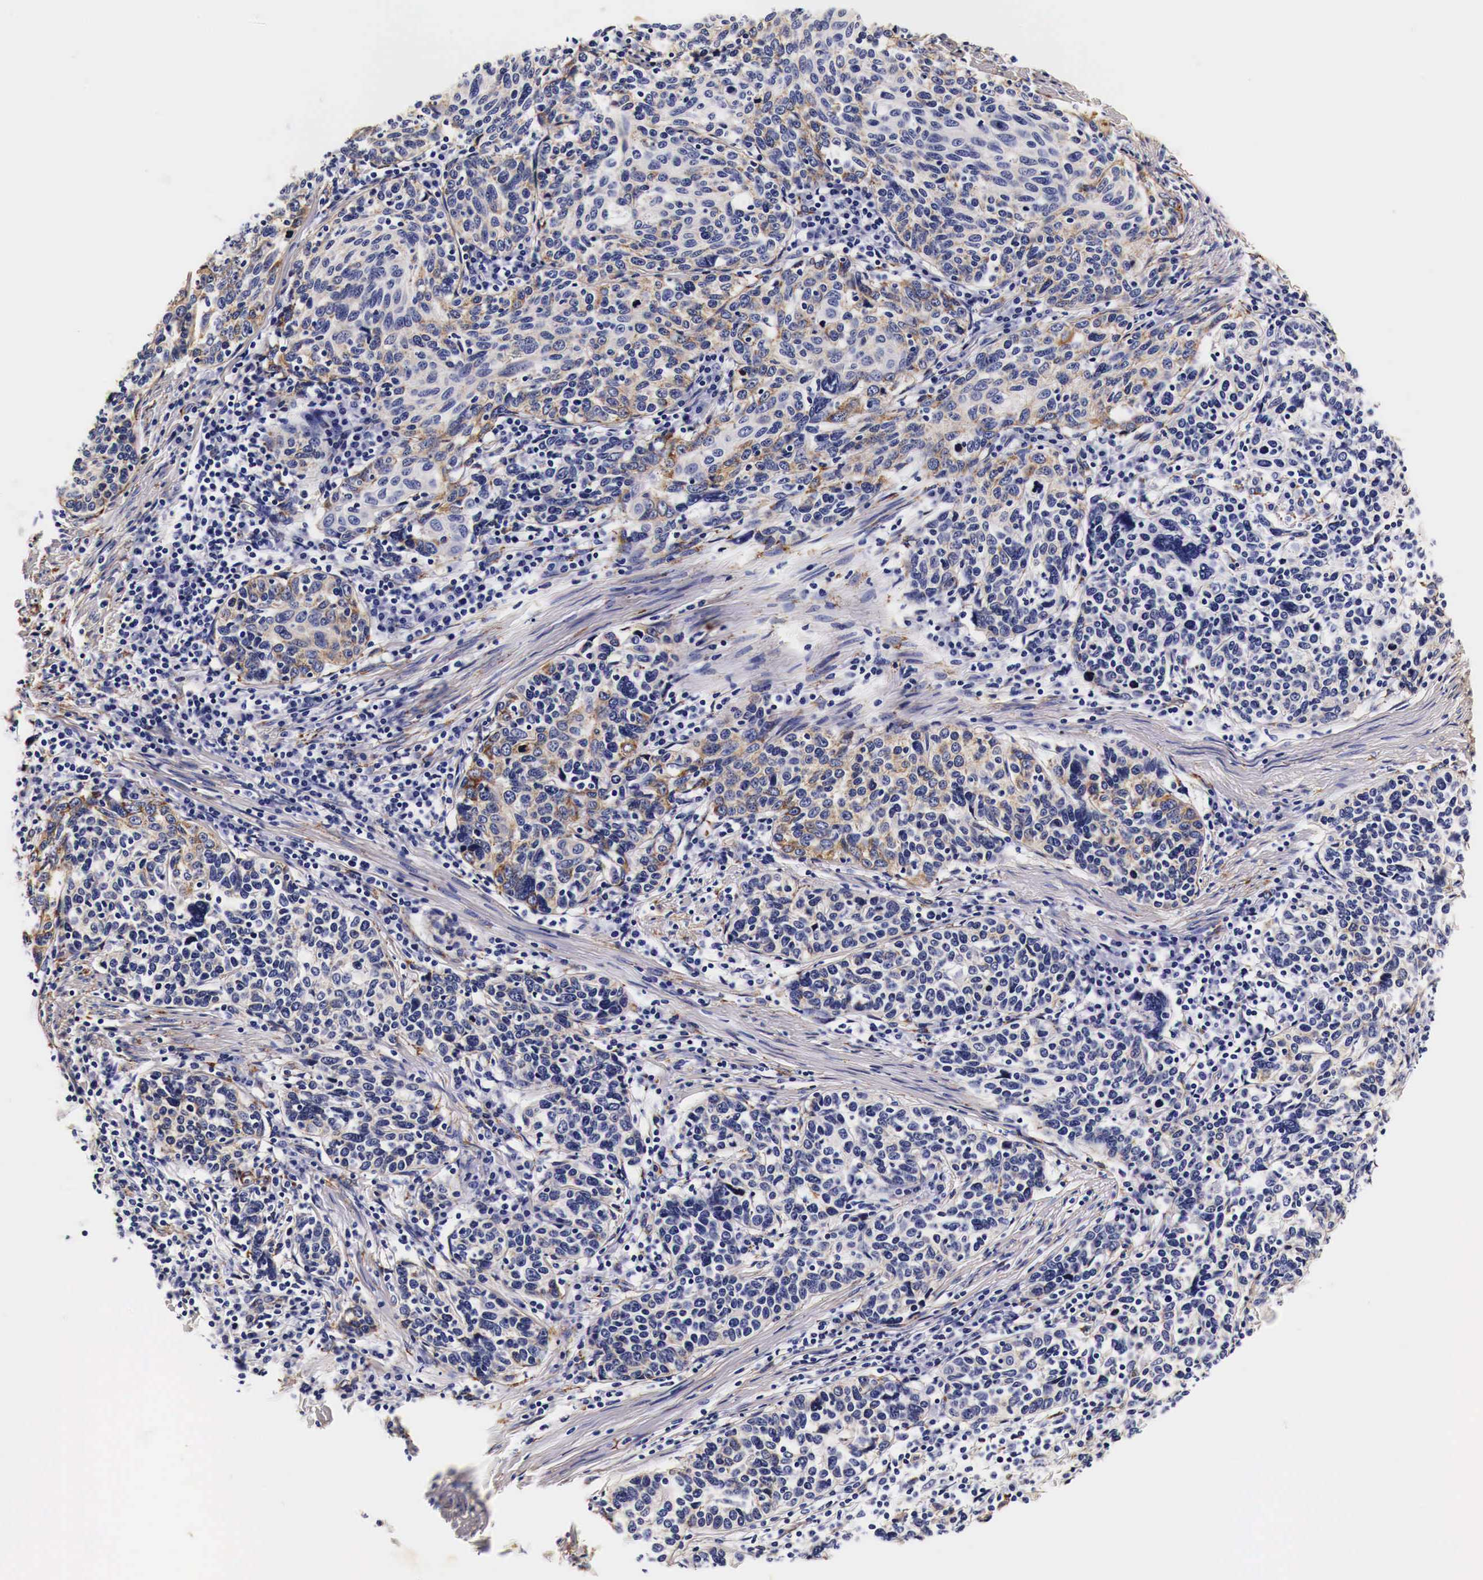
{"staining": {"intensity": "moderate", "quantity": "<25%", "location": "cytoplasmic/membranous"}, "tissue": "cervical cancer", "cell_type": "Tumor cells", "image_type": "cancer", "snomed": [{"axis": "morphology", "description": "Squamous cell carcinoma, NOS"}, {"axis": "topography", "description": "Cervix"}], "caption": "There is low levels of moderate cytoplasmic/membranous positivity in tumor cells of cervical cancer, as demonstrated by immunohistochemical staining (brown color).", "gene": "LAMB2", "patient": {"sex": "female", "age": 41}}